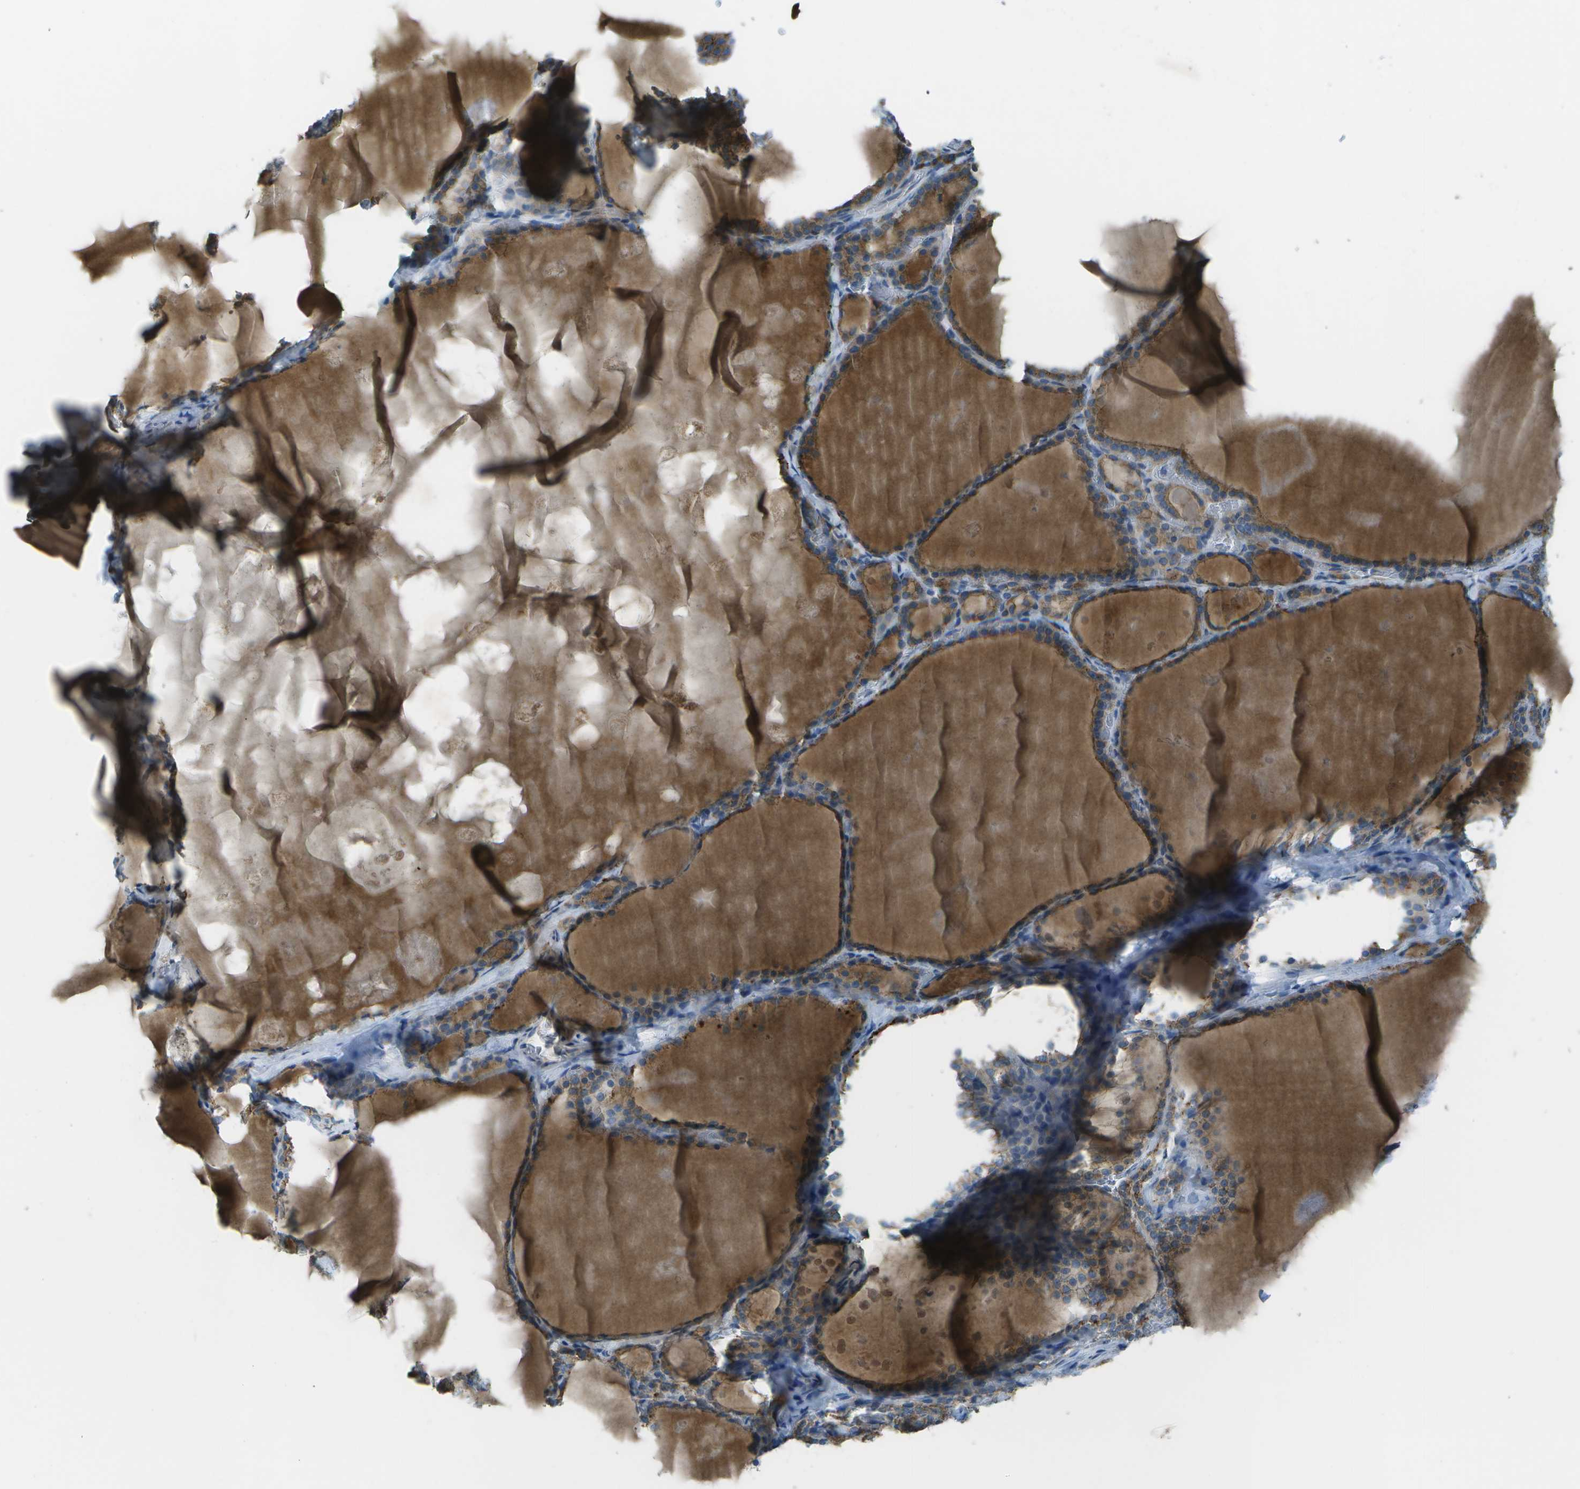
{"staining": {"intensity": "moderate", "quantity": ">75%", "location": "cytoplasmic/membranous"}, "tissue": "thyroid gland", "cell_type": "Glandular cells", "image_type": "normal", "snomed": [{"axis": "morphology", "description": "Normal tissue, NOS"}, {"axis": "topography", "description": "Thyroid gland"}], "caption": "Glandular cells exhibit medium levels of moderate cytoplasmic/membranous staining in about >75% of cells in unremarkable human thyroid gland.", "gene": "KCTD3", "patient": {"sex": "male", "age": 56}}